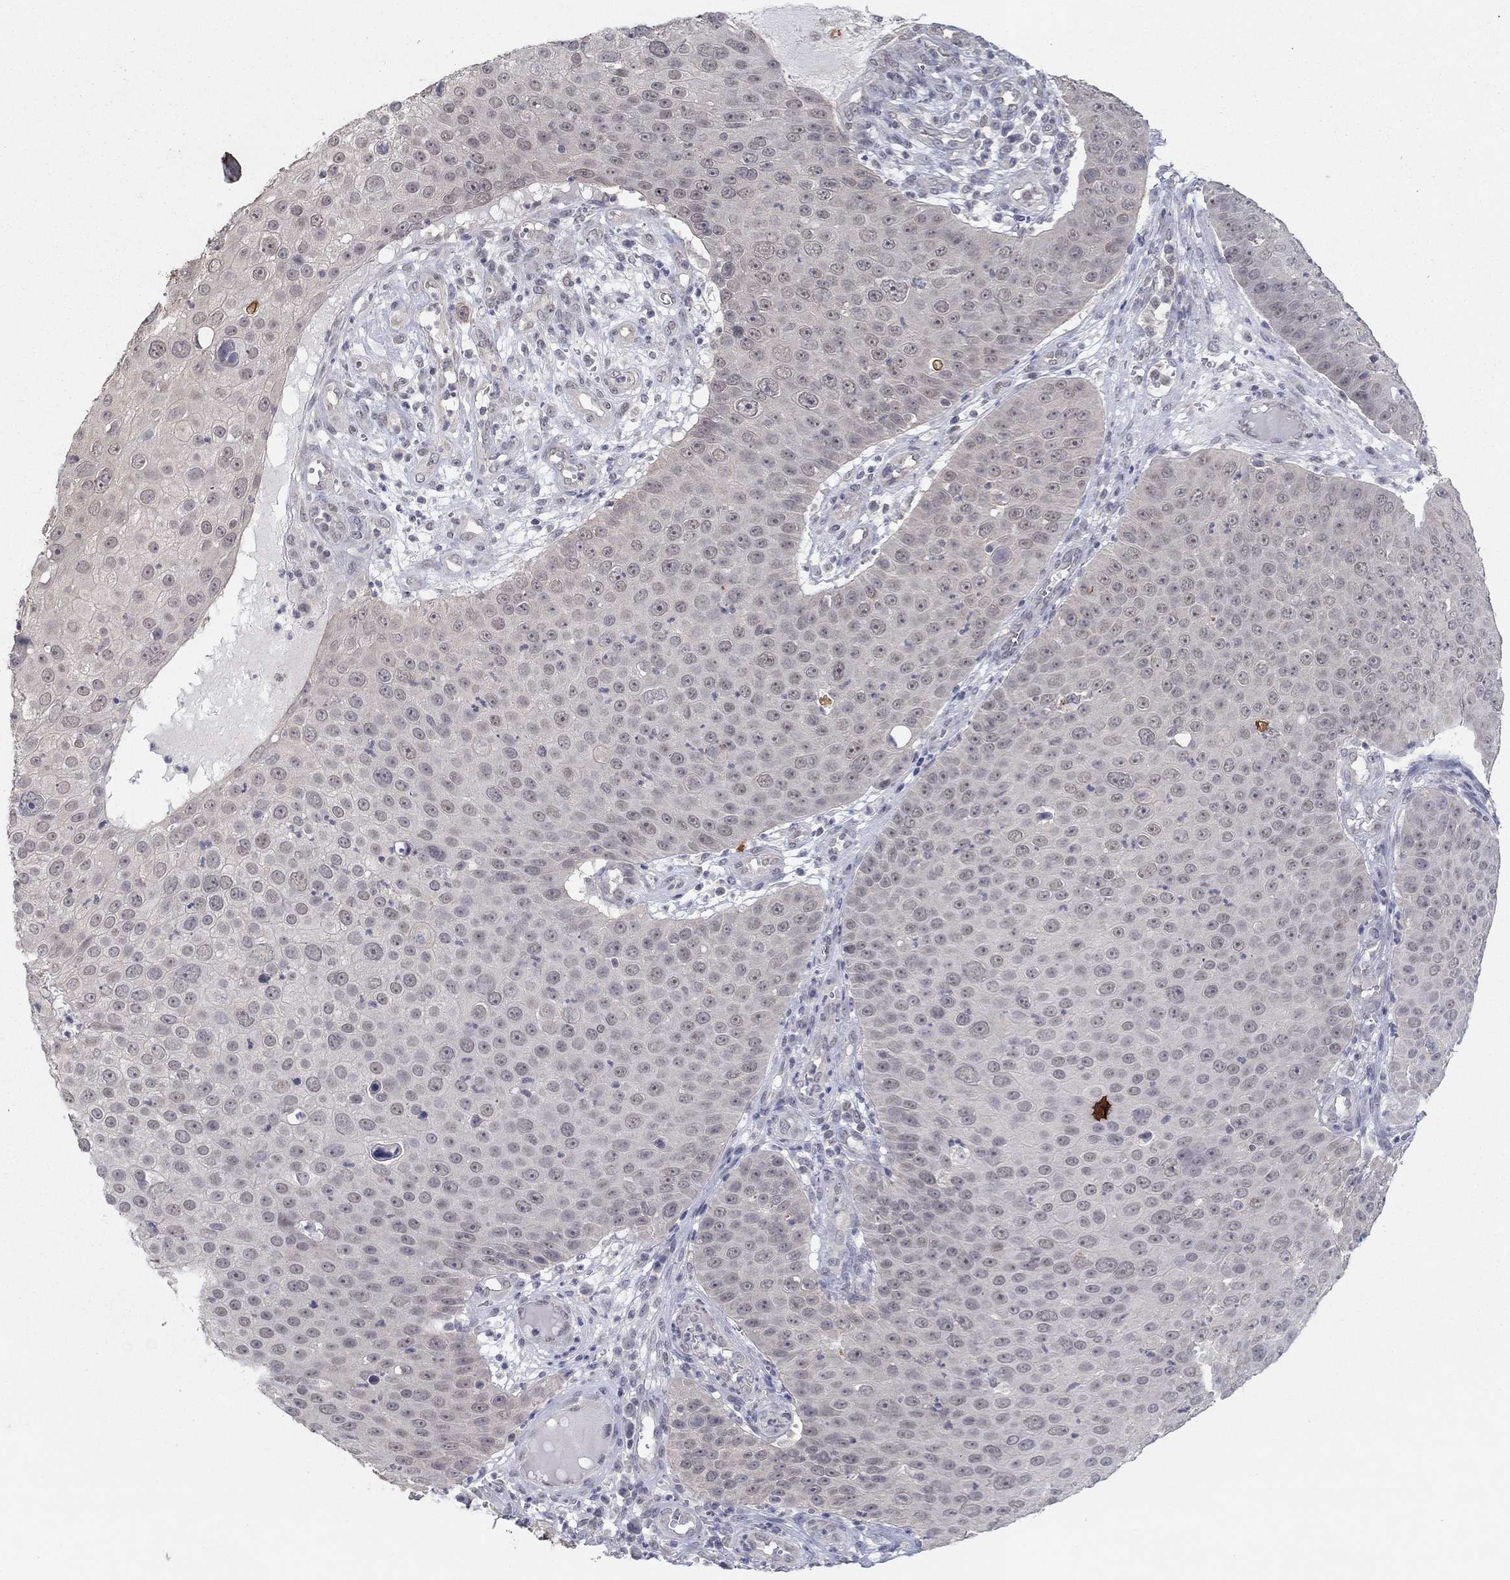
{"staining": {"intensity": "negative", "quantity": "none", "location": "none"}, "tissue": "skin cancer", "cell_type": "Tumor cells", "image_type": "cancer", "snomed": [{"axis": "morphology", "description": "Squamous cell carcinoma, NOS"}, {"axis": "topography", "description": "Skin"}], "caption": "A micrograph of skin squamous cell carcinoma stained for a protein demonstrates no brown staining in tumor cells. (Stains: DAB (3,3'-diaminobenzidine) immunohistochemistry with hematoxylin counter stain, Microscopy: brightfield microscopy at high magnification).", "gene": "SLC22A2", "patient": {"sex": "male", "age": 71}}